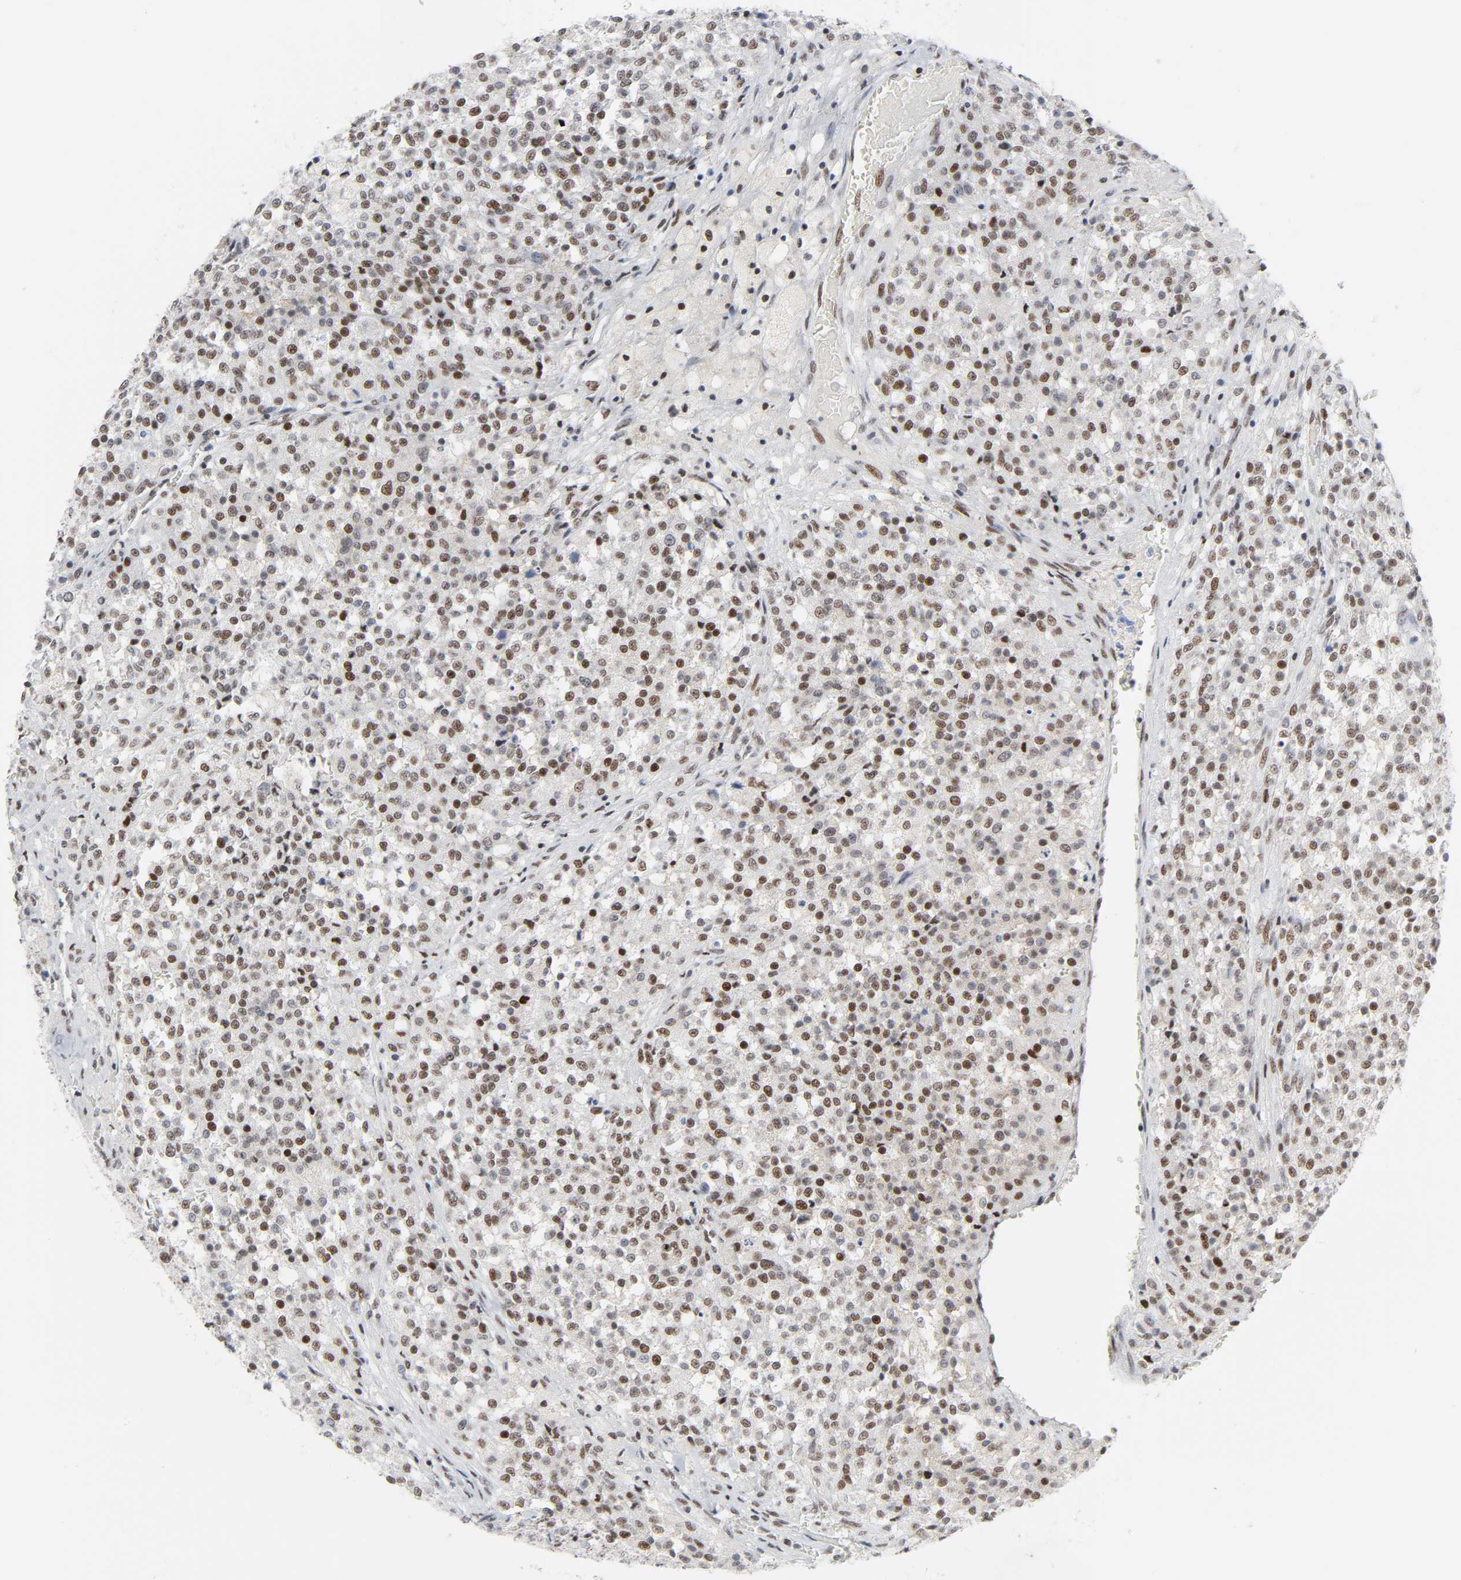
{"staining": {"intensity": "moderate", "quantity": ">75%", "location": "nuclear"}, "tissue": "testis cancer", "cell_type": "Tumor cells", "image_type": "cancer", "snomed": [{"axis": "morphology", "description": "Seminoma, NOS"}, {"axis": "topography", "description": "Testis"}], "caption": "Immunohistochemistry (IHC) micrograph of testis seminoma stained for a protein (brown), which reveals medium levels of moderate nuclear staining in approximately >75% of tumor cells.", "gene": "HSF1", "patient": {"sex": "male", "age": 59}}